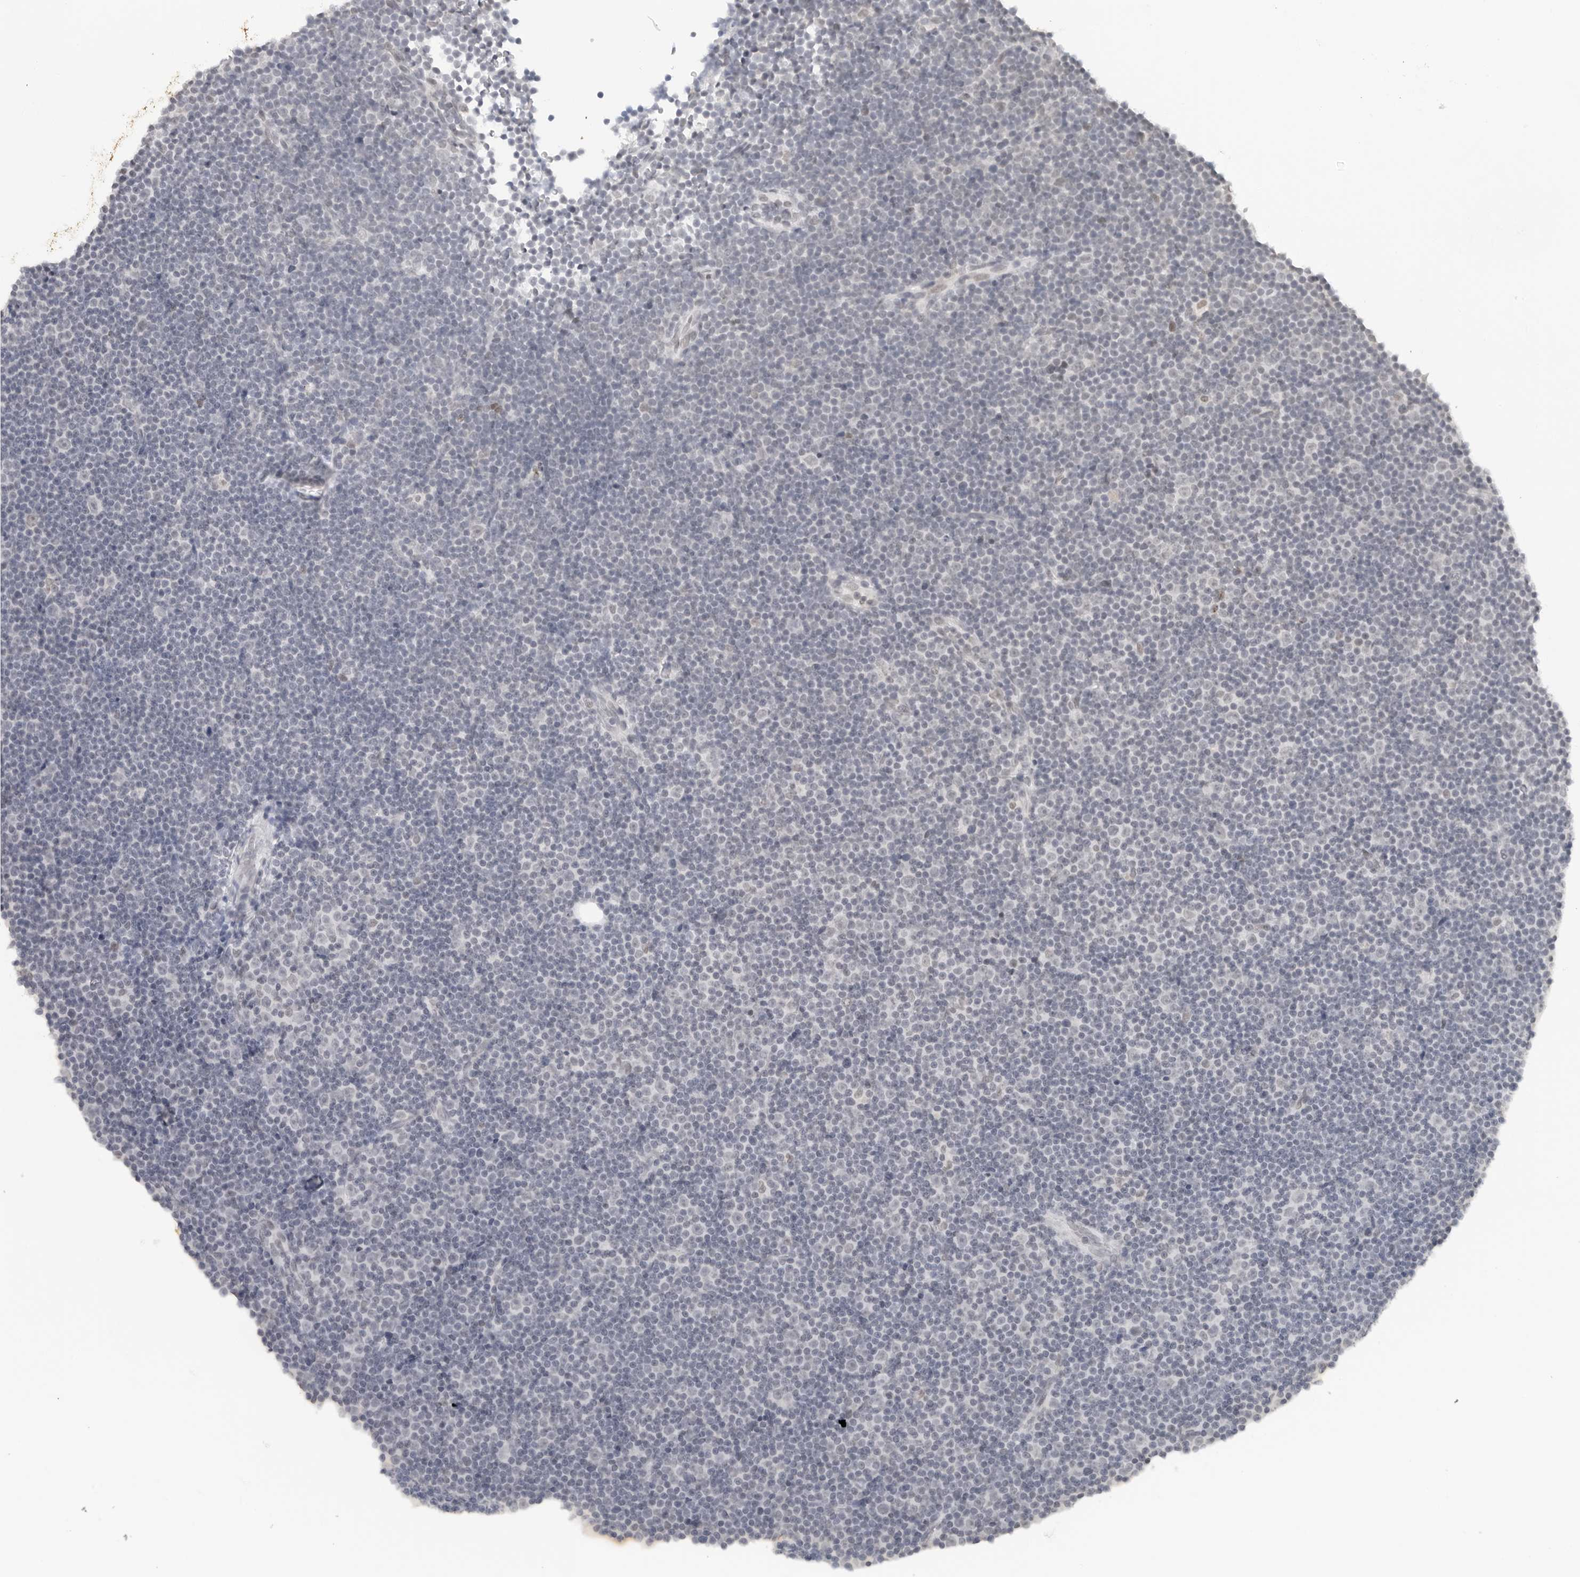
{"staining": {"intensity": "negative", "quantity": "none", "location": "none"}, "tissue": "lymphoma", "cell_type": "Tumor cells", "image_type": "cancer", "snomed": [{"axis": "morphology", "description": "Malignant lymphoma, non-Hodgkin's type, Low grade"}, {"axis": "topography", "description": "Lymph node"}], "caption": "This is an immunohistochemistry image of lymphoma. There is no expression in tumor cells.", "gene": "FLG2", "patient": {"sex": "female", "age": 67}}